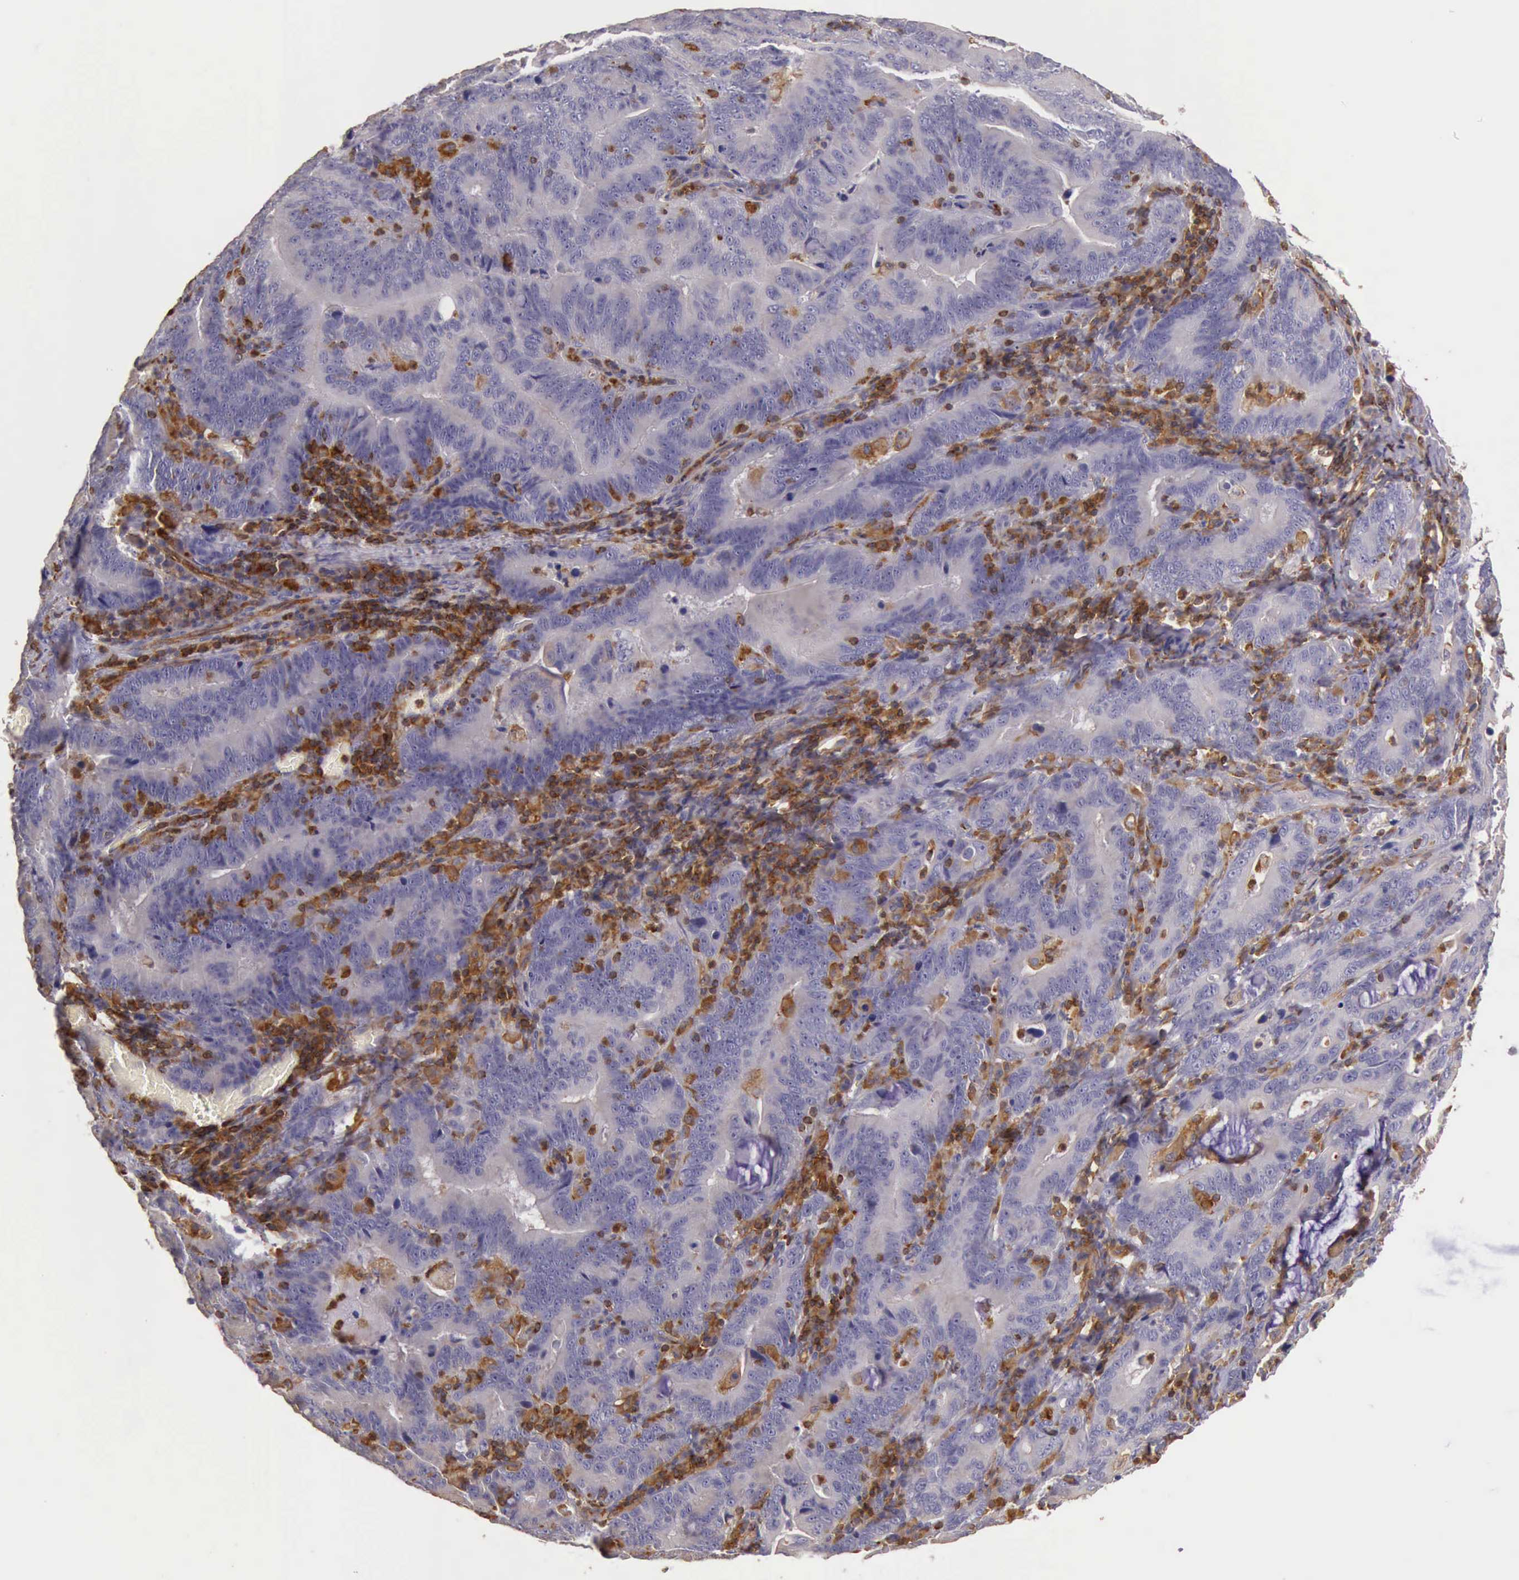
{"staining": {"intensity": "negative", "quantity": "none", "location": "none"}, "tissue": "stomach cancer", "cell_type": "Tumor cells", "image_type": "cancer", "snomed": [{"axis": "morphology", "description": "Adenocarcinoma, NOS"}, {"axis": "topography", "description": "Stomach, upper"}], "caption": "The photomicrograph displays no staining of tumor cells in stomach adenocarcinoma.", "gene": "ARHGAP4", "patient": {"sex": "male", "age": 63}}